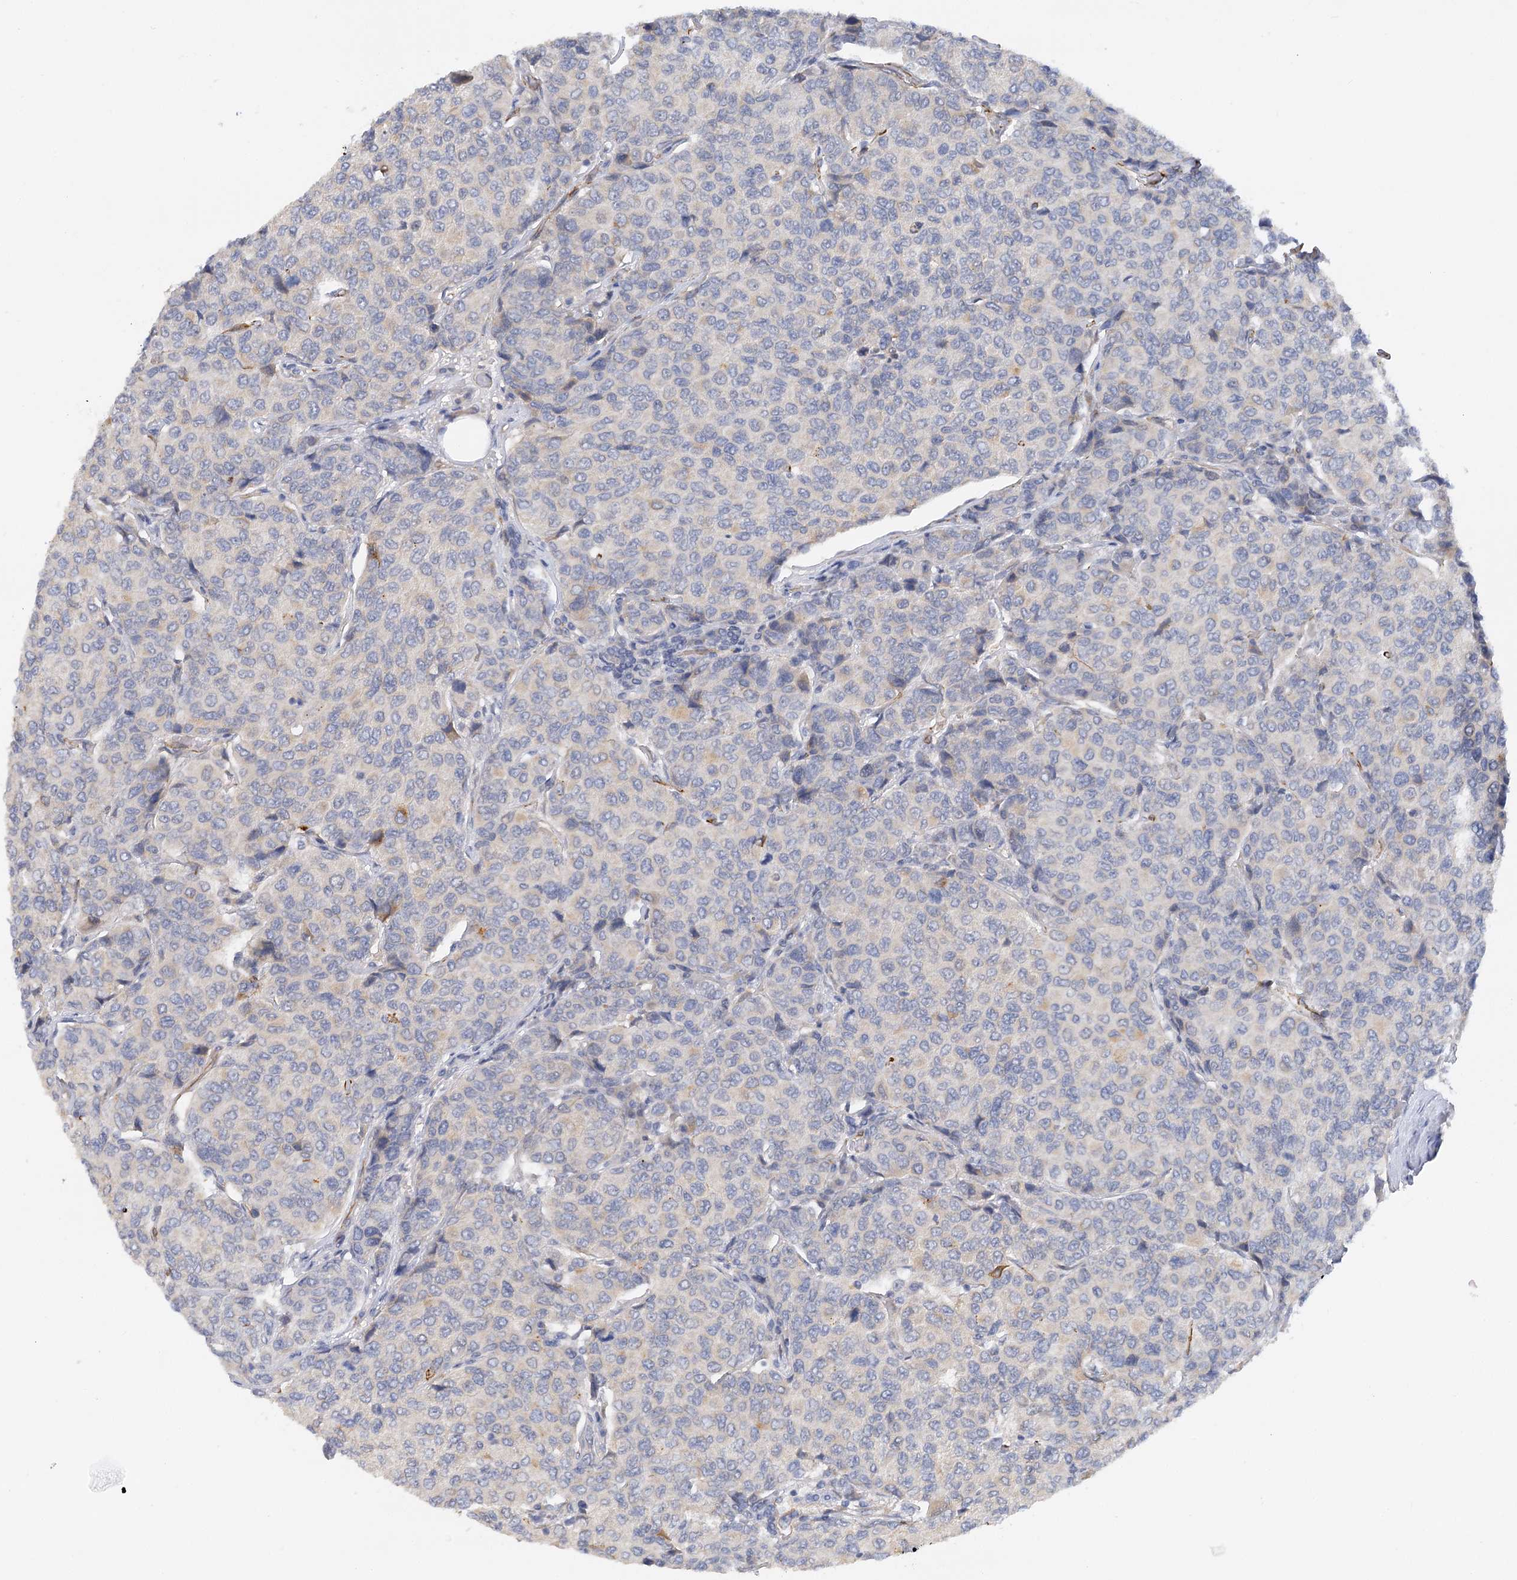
{"staining": {"intensity": "negative", "quantity": "none", "location": "none"}, "tissue": "breast cancer", "cell_type": "Tumor cells", "image_type": "cancer", "snomed": [{"axis": "morphology", "description": "Duct carcinoma"}, {"axis": "topography", "description": "Breast"}], "caption": "The micrograph displays no significant staining in tumor cells of infiltrating ductal carcinoma (breast).", "gene": "NELL2", "patient": {"sex": "female", "age": 55}}